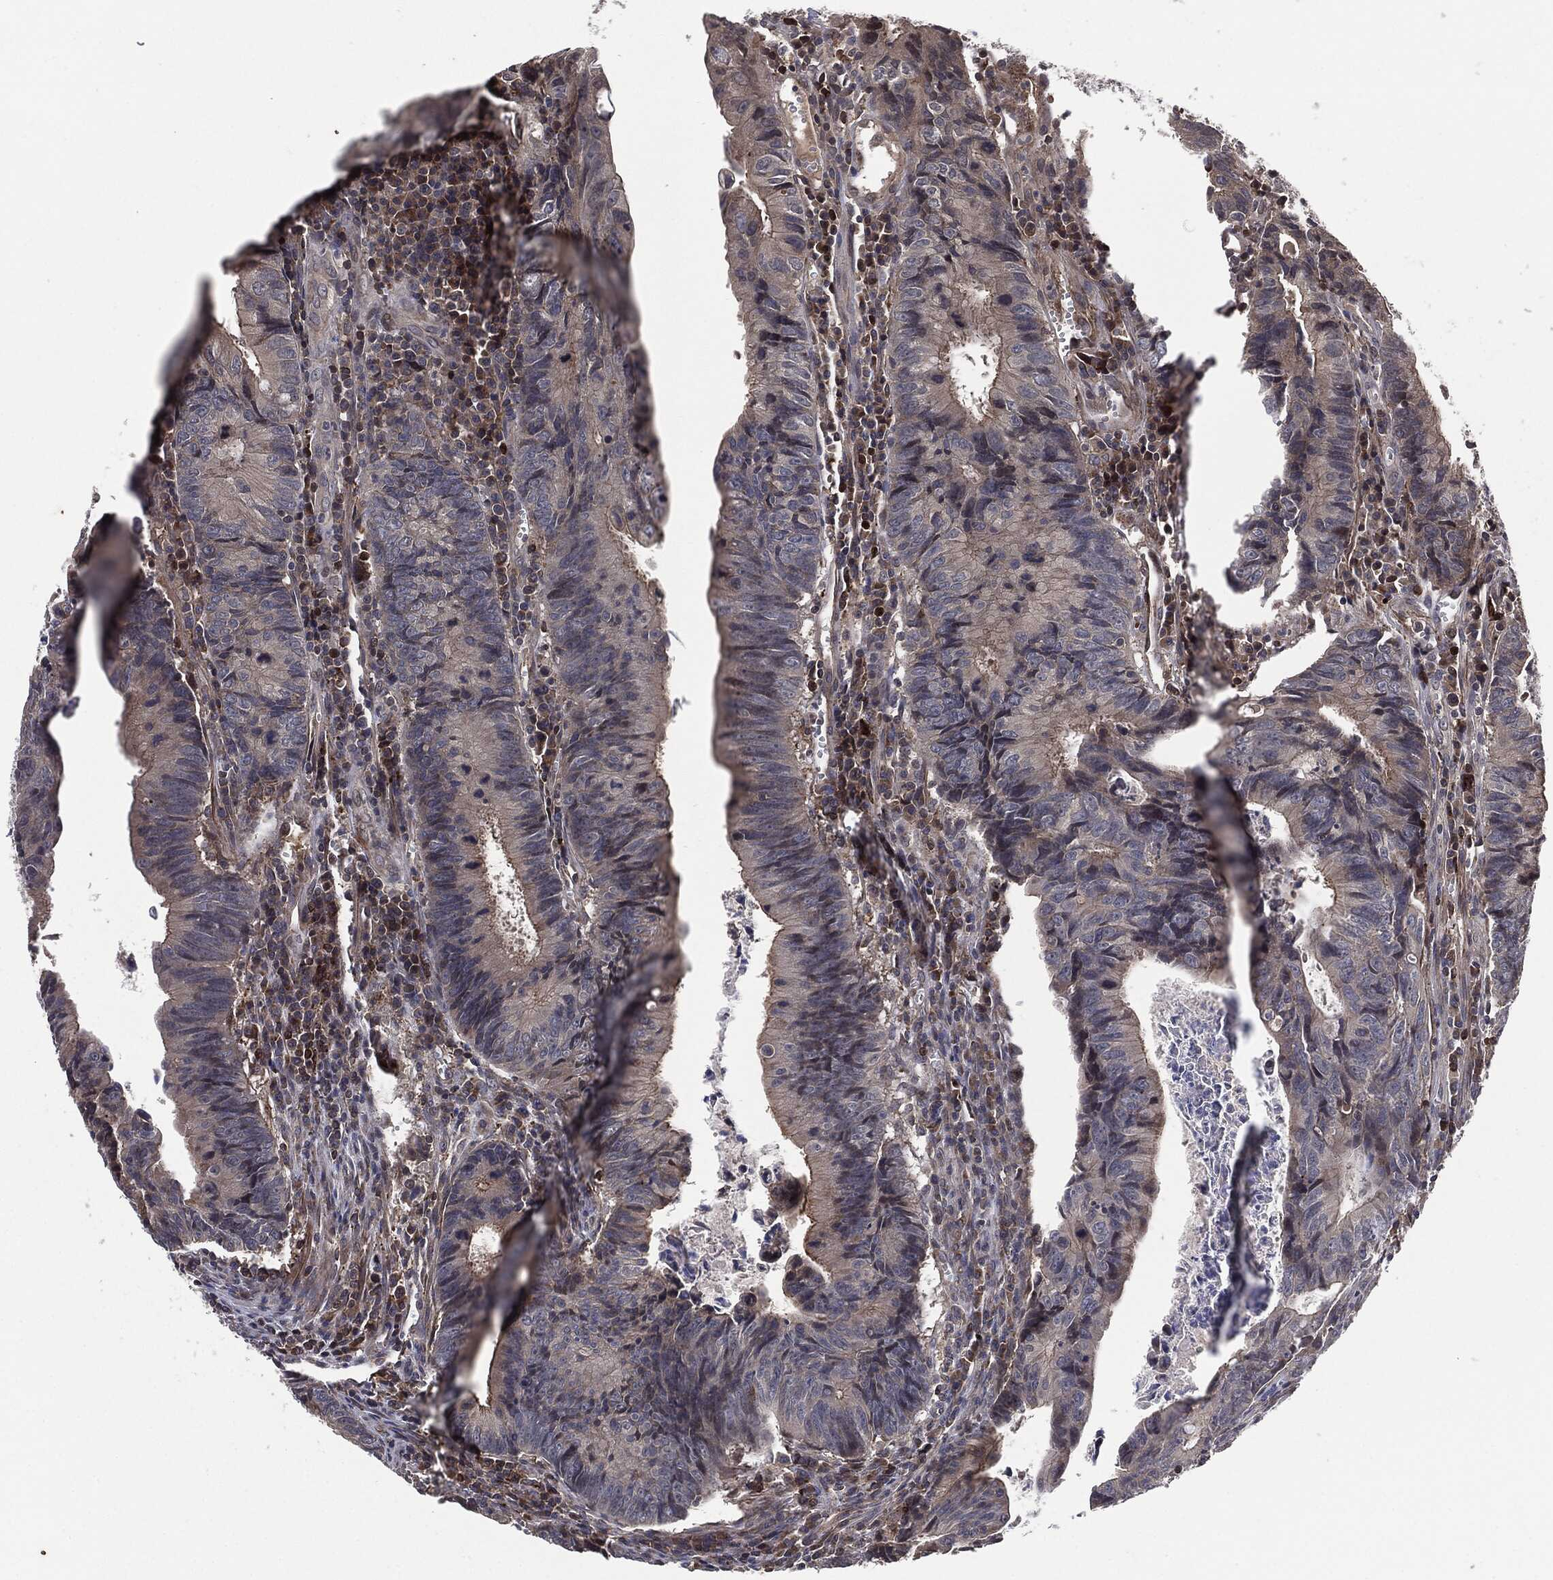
{"staining": {"intensity": "weak", "quantity": "<25%", "location": "cytoplasmic/membranous"}, "tissue": "colorectal cancer", "cell_type": "Tumor cells", "image_type": "cancer", "snomed": [{"axis": "morphology", "description": "Adenocarcinoma, NOS"}, {"axis": "topography", "description": "Colon"}], "caption": "Immunohistochemistry (IHC) image of colorectal cancer (adenocarcinoma) stained for a protein (brown), which shows no staining in tumor cells.", "gene": "UBR1", "patient": {"sex": "female", "age": 87}}